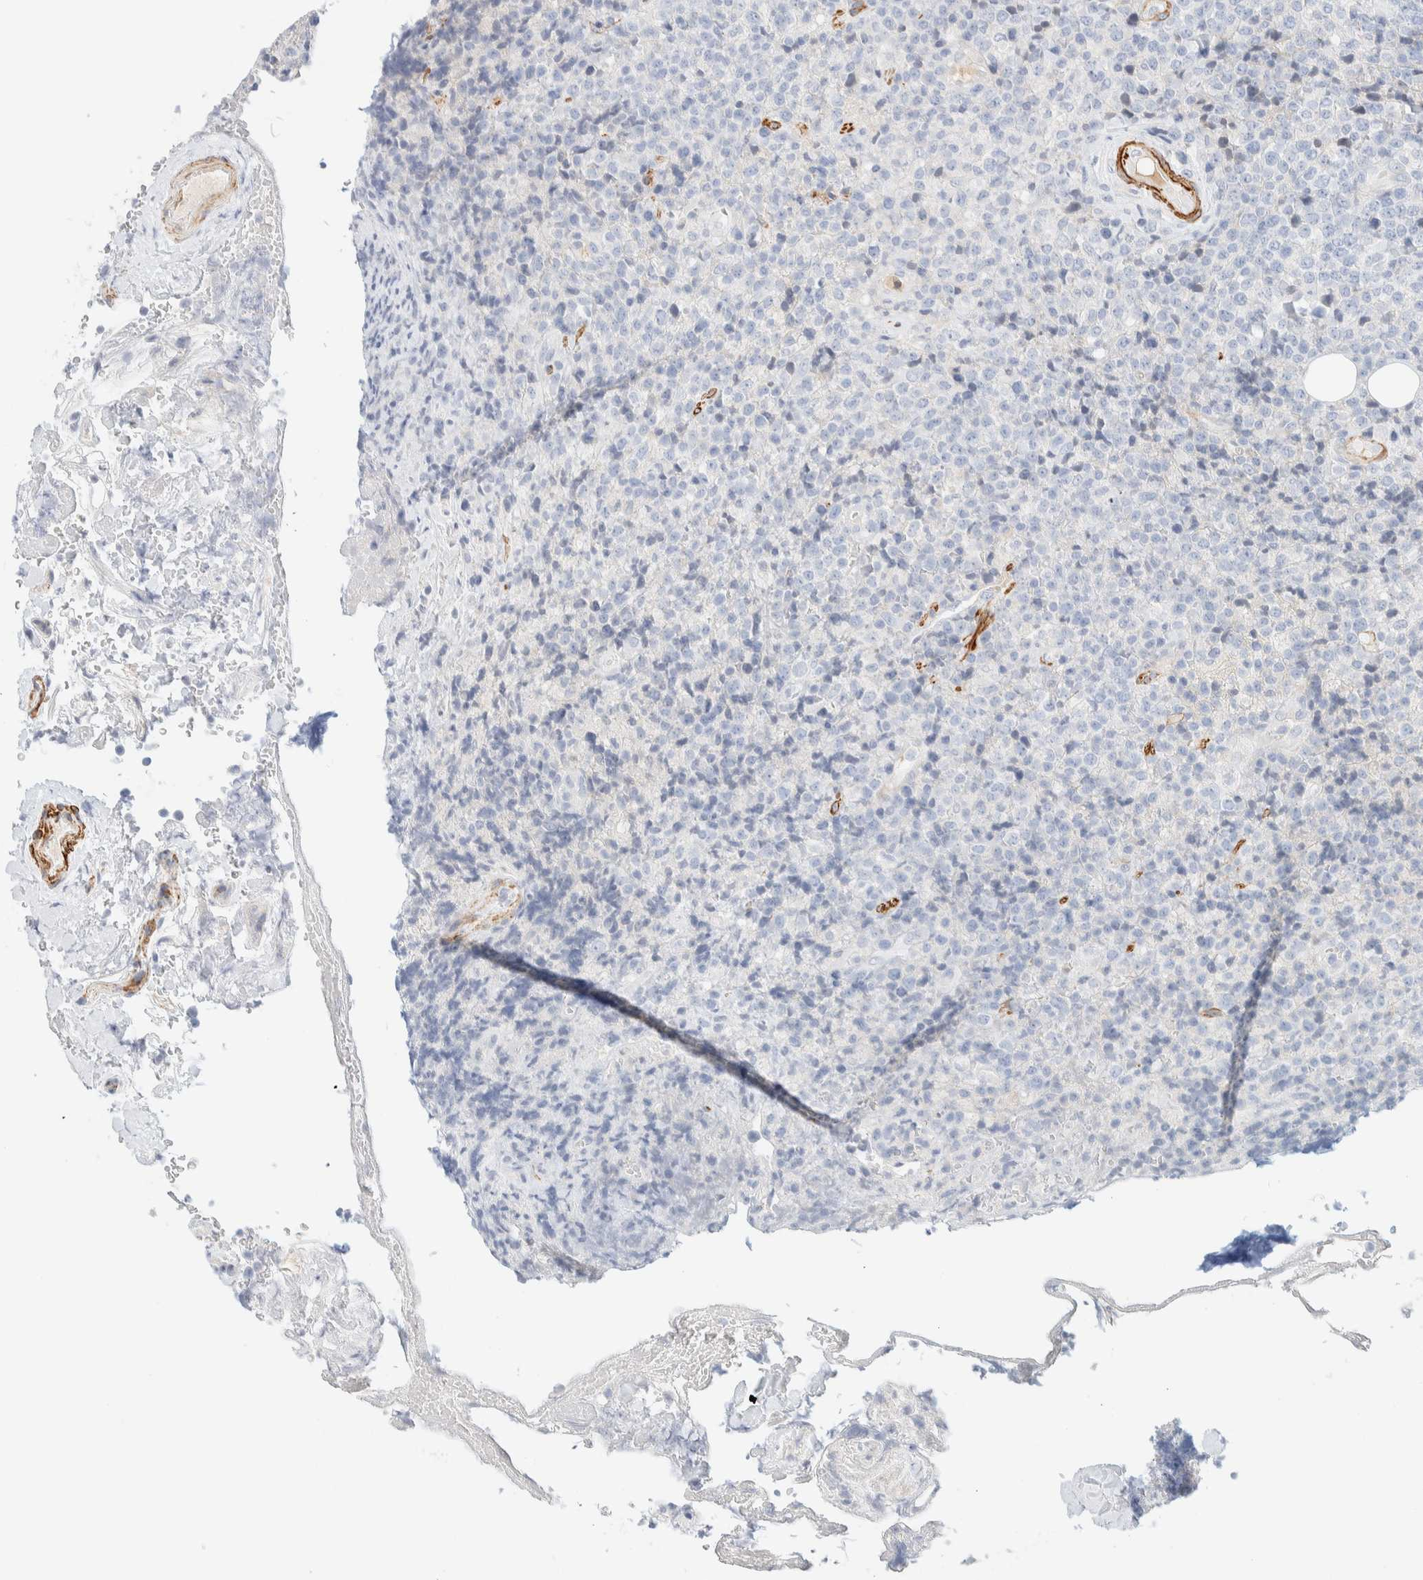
{"staining": {"intensity": "negative", "quantity": "none", "location": "none"}, "tissue": "lymphoma", "cell_type": "Tumor cells", "image_type": "cancer", "snomed": [{"axis": "morphology", "description": "Malignant lymphoma, non-Hodgkin's type, High grade"}, {"axis": "topography", "description": "Lymph node"}], "caption": "The micrograph shows no staining of tumor cells in lymphoma. Nuclei are stained in blue.", "gene": "AFMID", "patient": {"sex": "male", "age": 13}}